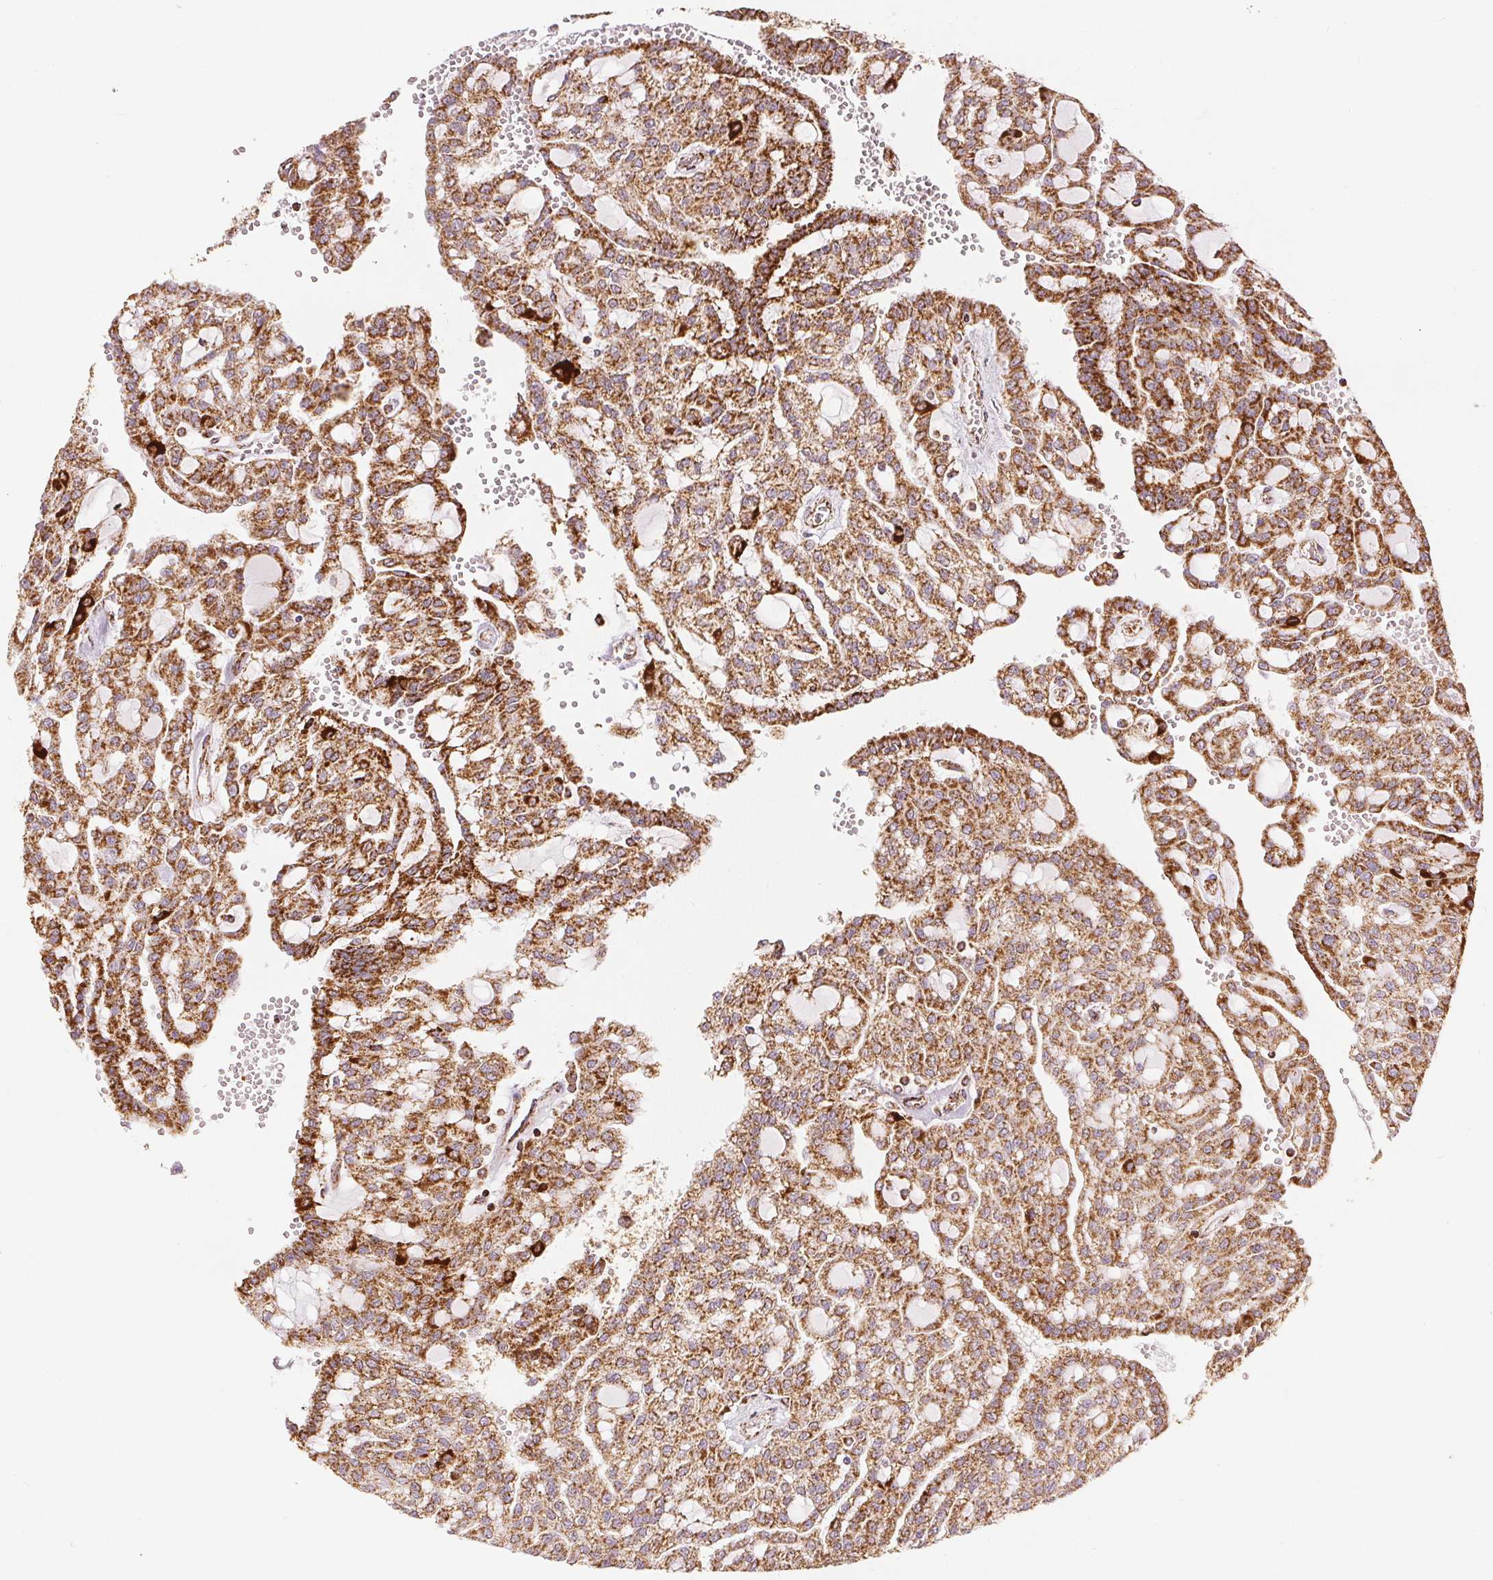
{"staining": {"intensity": "strong", "quantity": ">75%", "location": "cytoplasmic/membranous"}, "tissue": "renal cancer", "cell_type": "Tumor cells", "image_type": "cancer", "snomed": [{"axis": "morphology", "description": "Adenocarcinoma, NOS"}, {"axis": "topography", "description": "Kidney"}], "caption": "Adenocarcinoma (renal) stained for a protein demonstrates strong cytoplasmic/membranous positivity in tumor cells.", "gene": "SDHB", "patient": {"sex": "male", "age": 63}}